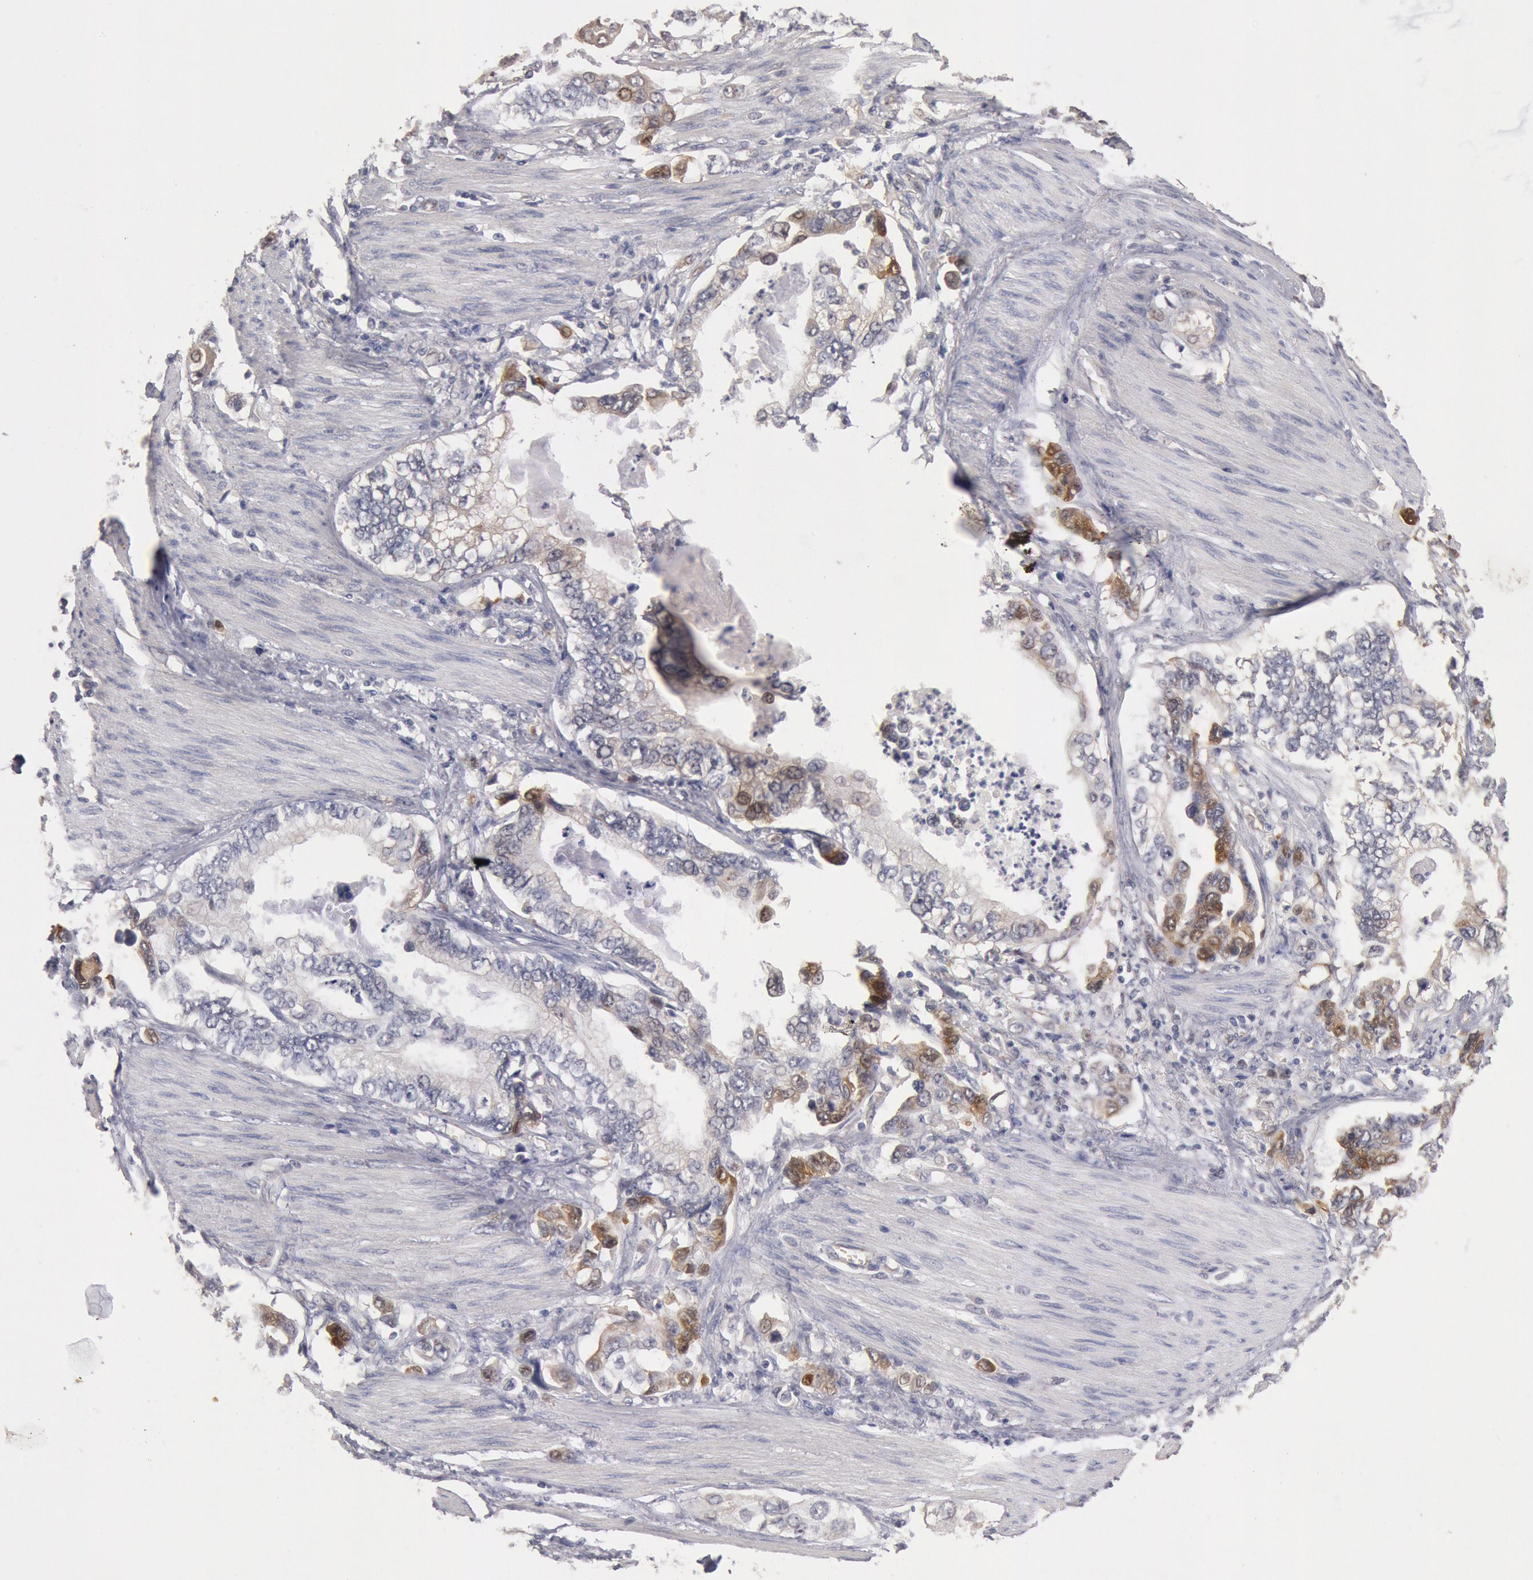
{"staining": {"intensity": "weak", "quantity": "<25%", "location": "cytoplasmic/membranous"}, "tissue": "stomach cancer", "cell_type": "Tumor cells", "image_type": "cancer", "snomed": [{"axis": "morphology", "description": "Adenocarcinoma, NOS"}, {"axis": "topography", "description": "Pancreas"}, {"axis": "topography", "description": "Stomach, upper"}], "caption": "The photomicrograph exhibits no significant expression in tumor cells of adenocarcinoma (stomach). (Brightfield microscopy of DAB (3,3'-diaminobenzidine) IHC at high magnification).", "gene": "DNAJA1", "patient": {"sex": "male", "age": 77}}